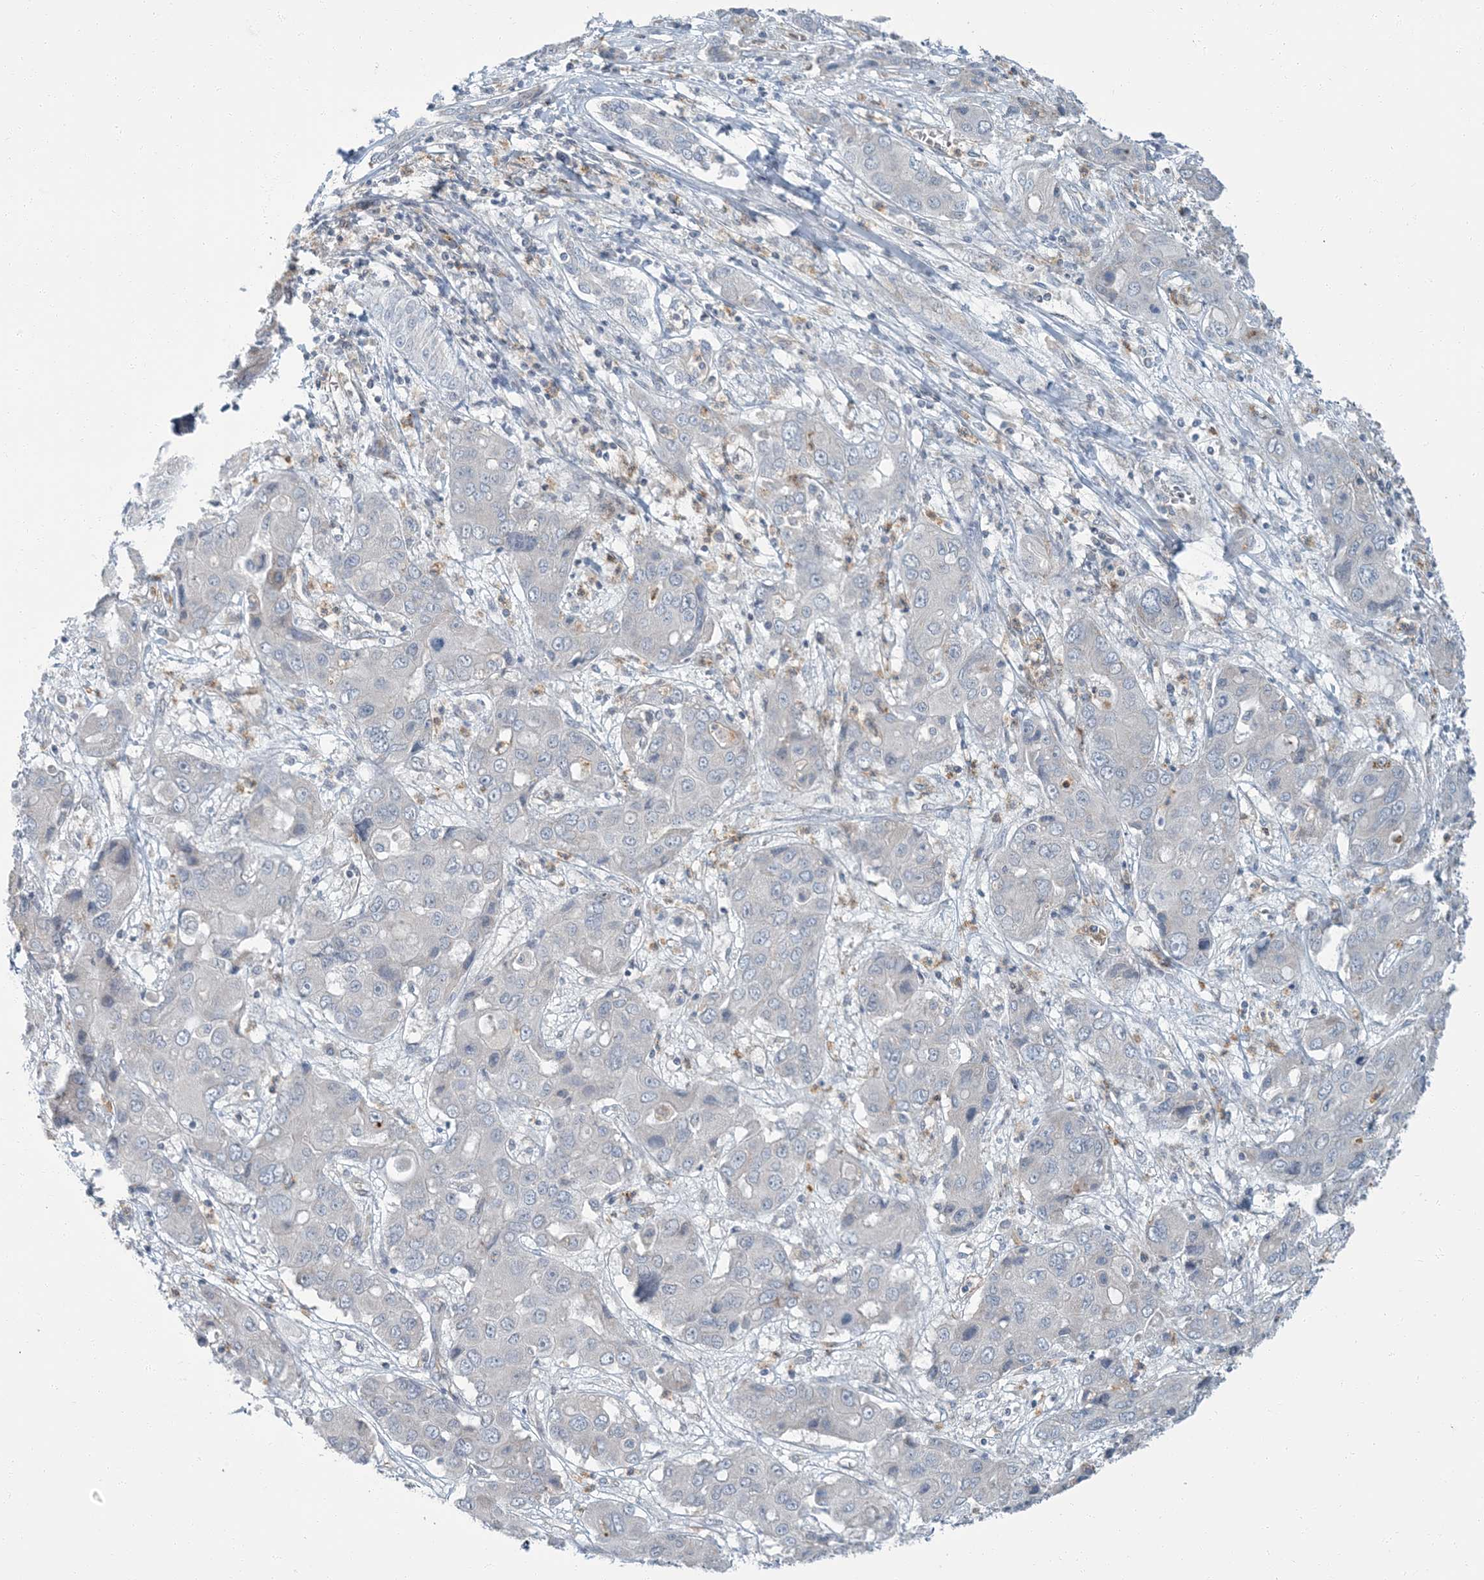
{"staining": {"intensity": "negative", "quantity": "none", "location": "none"}, "tissue": "liver cancer", "cell_type": "Tumor cells", "image_type": "cancer", "snomed": [{"axis": "morphology", "description": "Cholangiocarcinoma"}, {"axis": "topography", "description": "Liver"}], "caption": "Human liver cholangiocarcinoma stained for a protein using immunohistochemistry shows no positivity in tumor cells.", "gene": "EPHA4", "patient": {"sex": "male", "age": 67}}